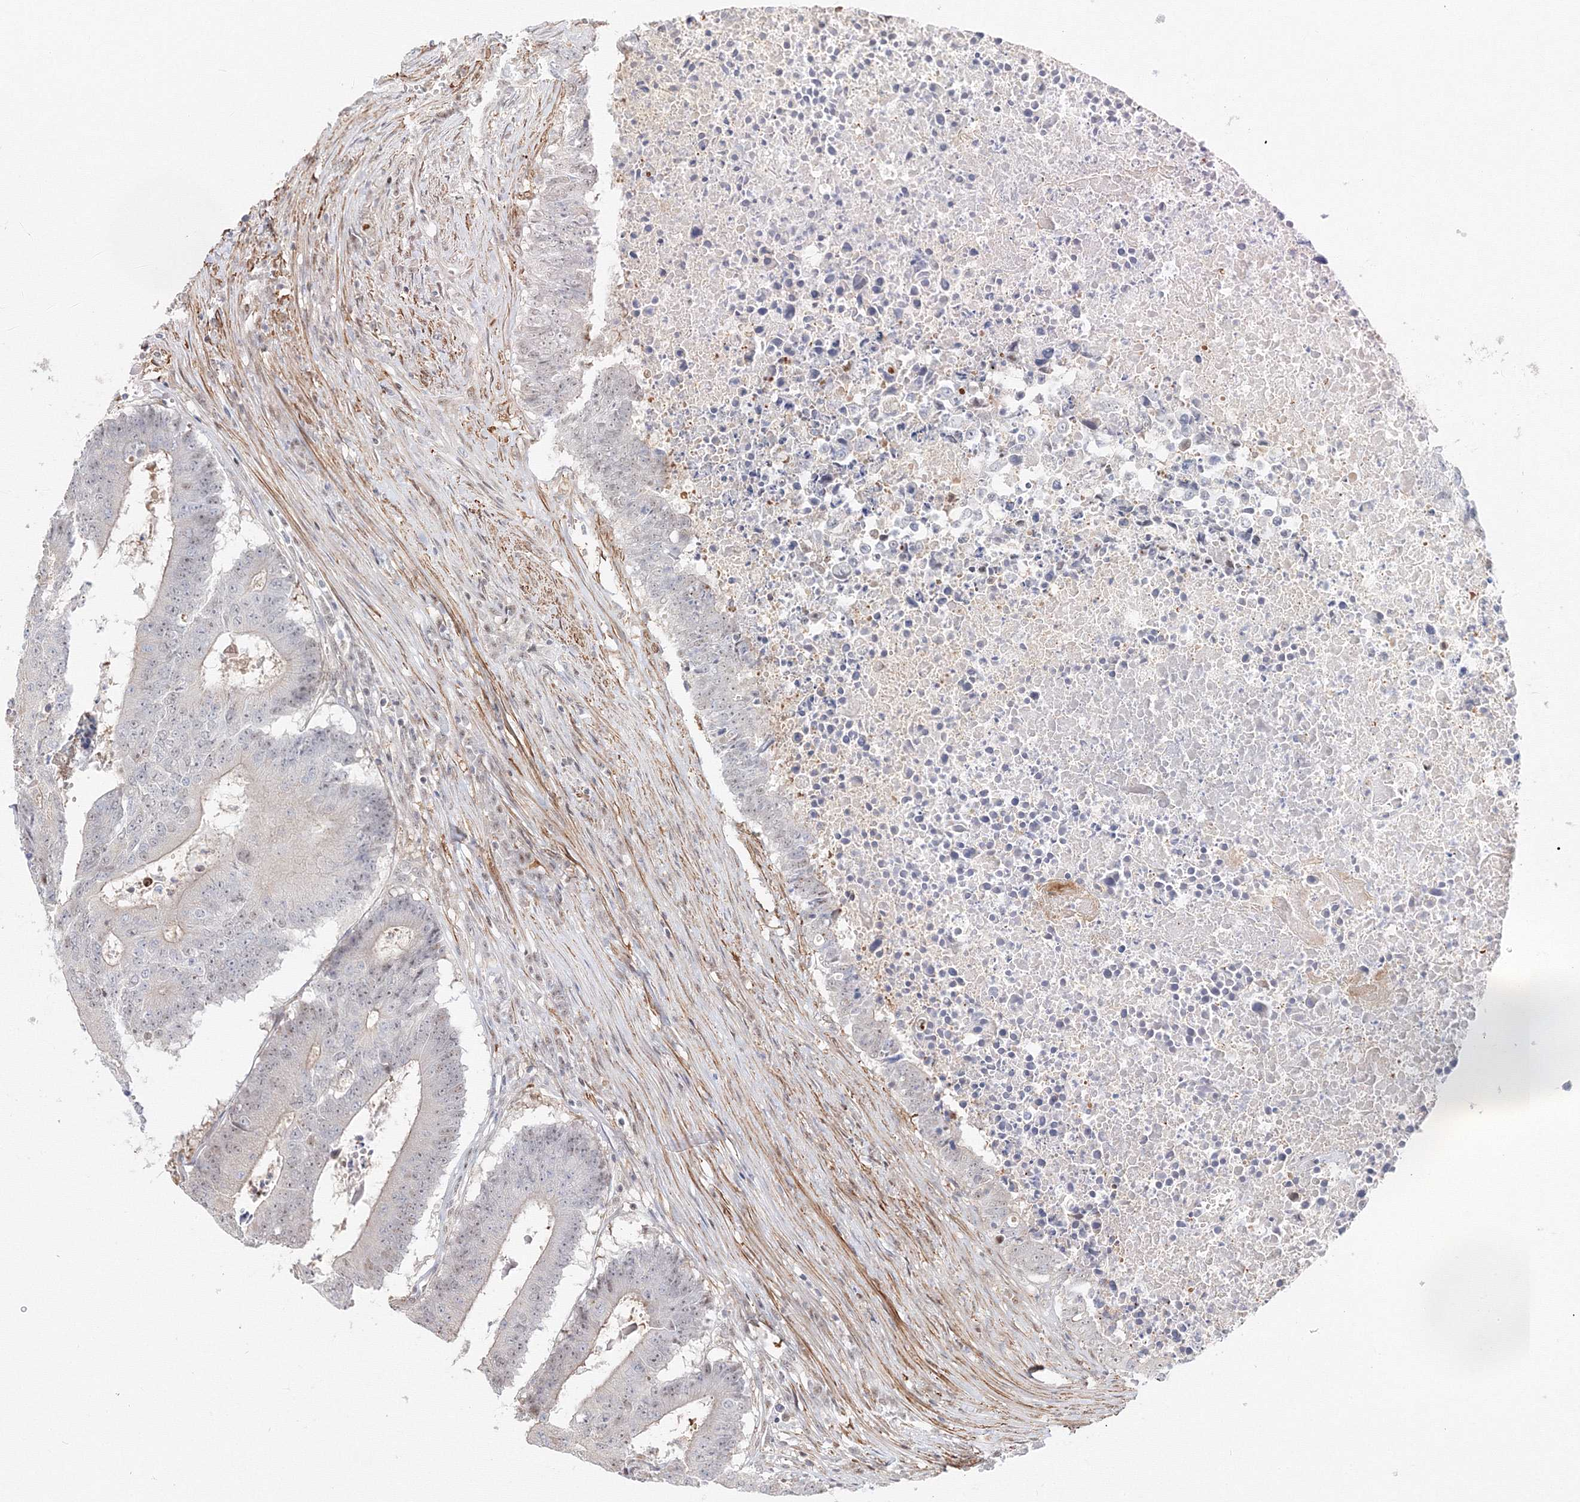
{"staining": {"intensity": "negative", "quantity": "none", "location": "none"}, "tissue": "colorectal cancer", "cell_type": "Tumor cells", "image_type": "cancer", "snomed": [{"axis": "morphology", "description": "Adenocarcinoma, NOS"}, {"axis": "topography", "description": "Colon"}], "caption": "A histopathology image of colorectal cancer (adenocarcinoma) stained for a protein demonstrates no brown staining in tumor cells. Nuclei are stained in blue.", "gene": "ARHGAP21", "patient": {"sex": "male", "age": 87}}